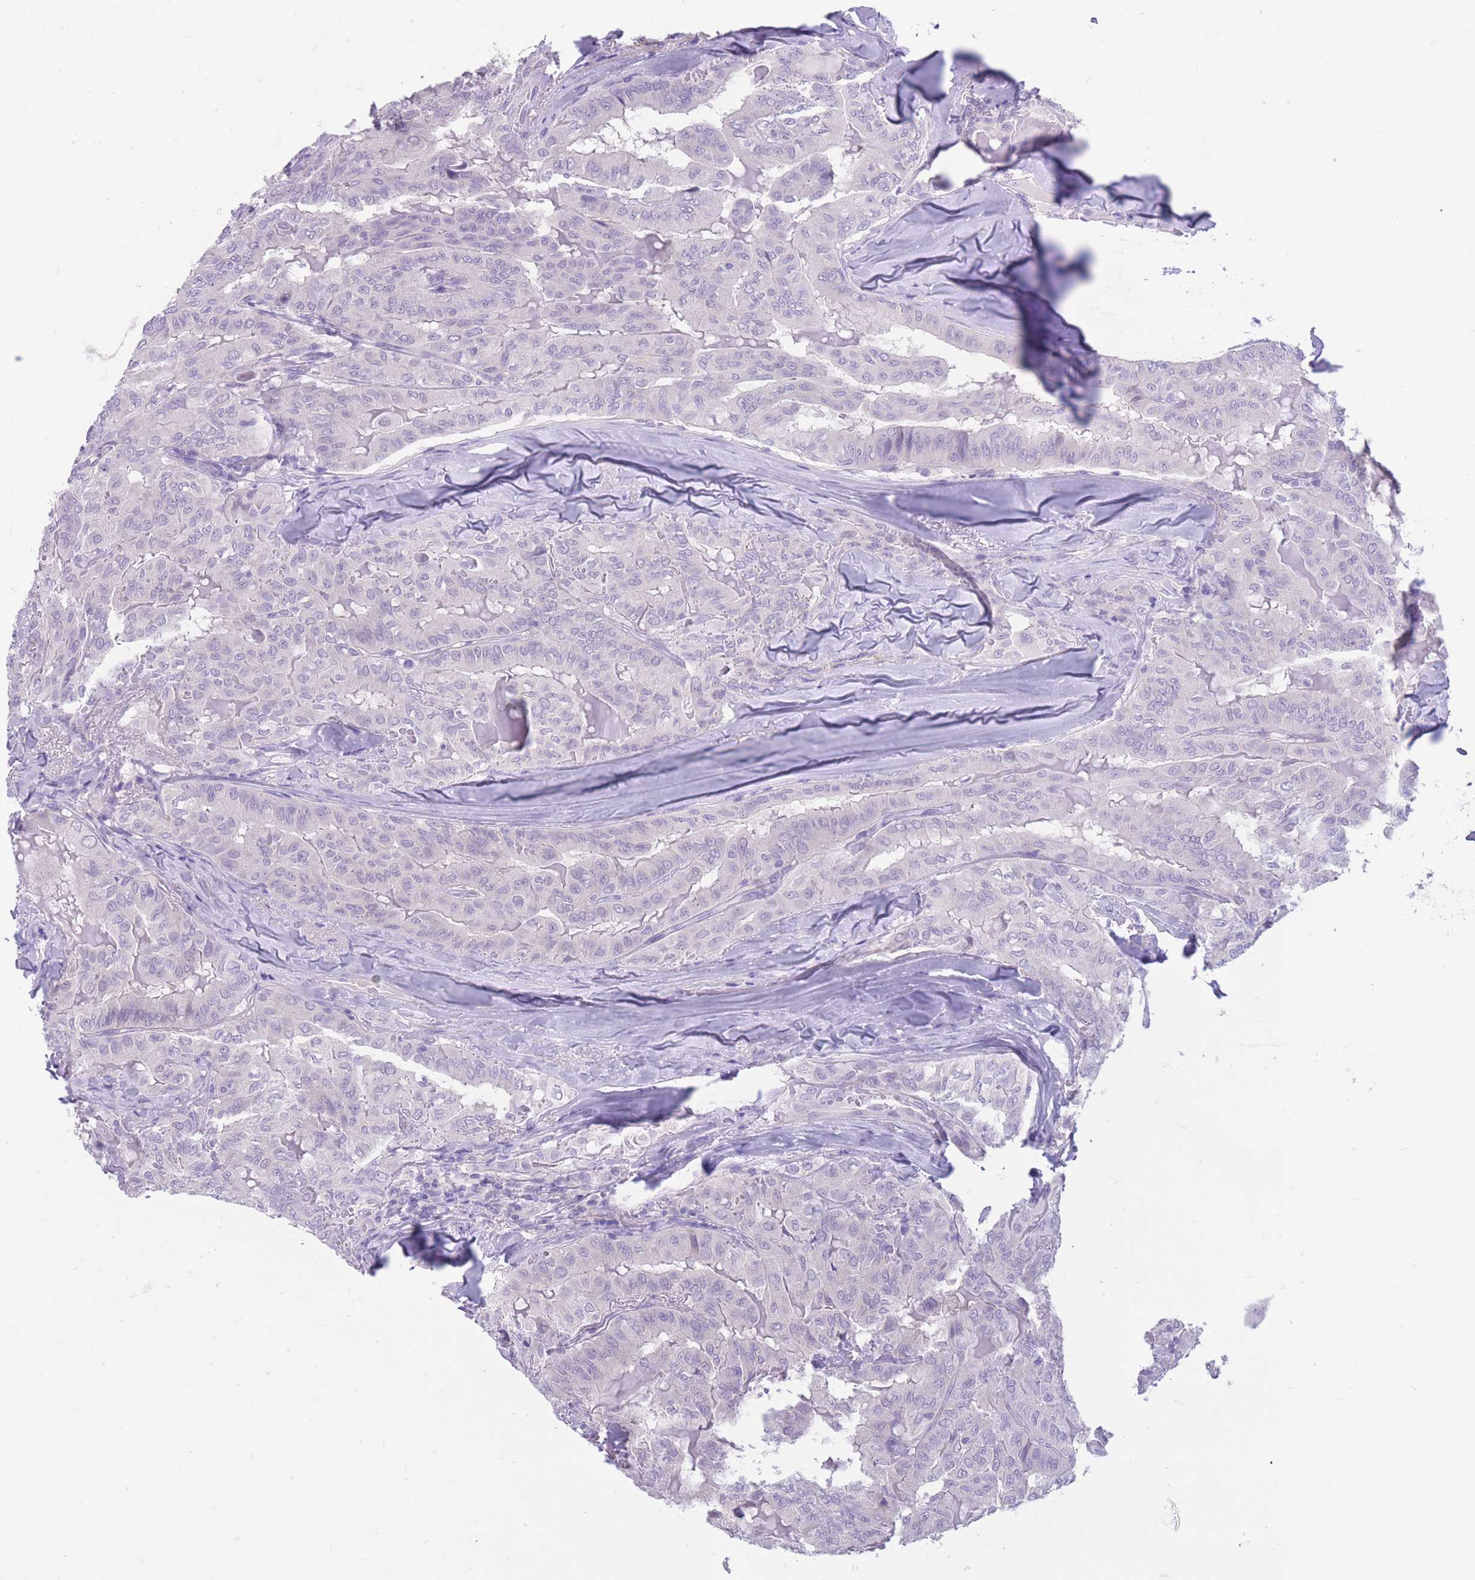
{"staining": {"intensity": "negative", "quantity": "none", "location": "none"}, "tissue": "thyroid cancer", "cell_type": "Tumor cells", "image_type": "cancer", "snomed": [{"axis": "morphology", "description": "Papillary adenocarcinoma, NOS"}, {"axis": "topography", "description": "Thyroid gland"}], "caption": "This is an immunohistochemistry (IHC) histopathology image of human papillary adenocarcinoma (thyroid). There is no positivity in tumor cells.", "gene": "DPYD", "patient": {"sex": "female", "age": 68}}